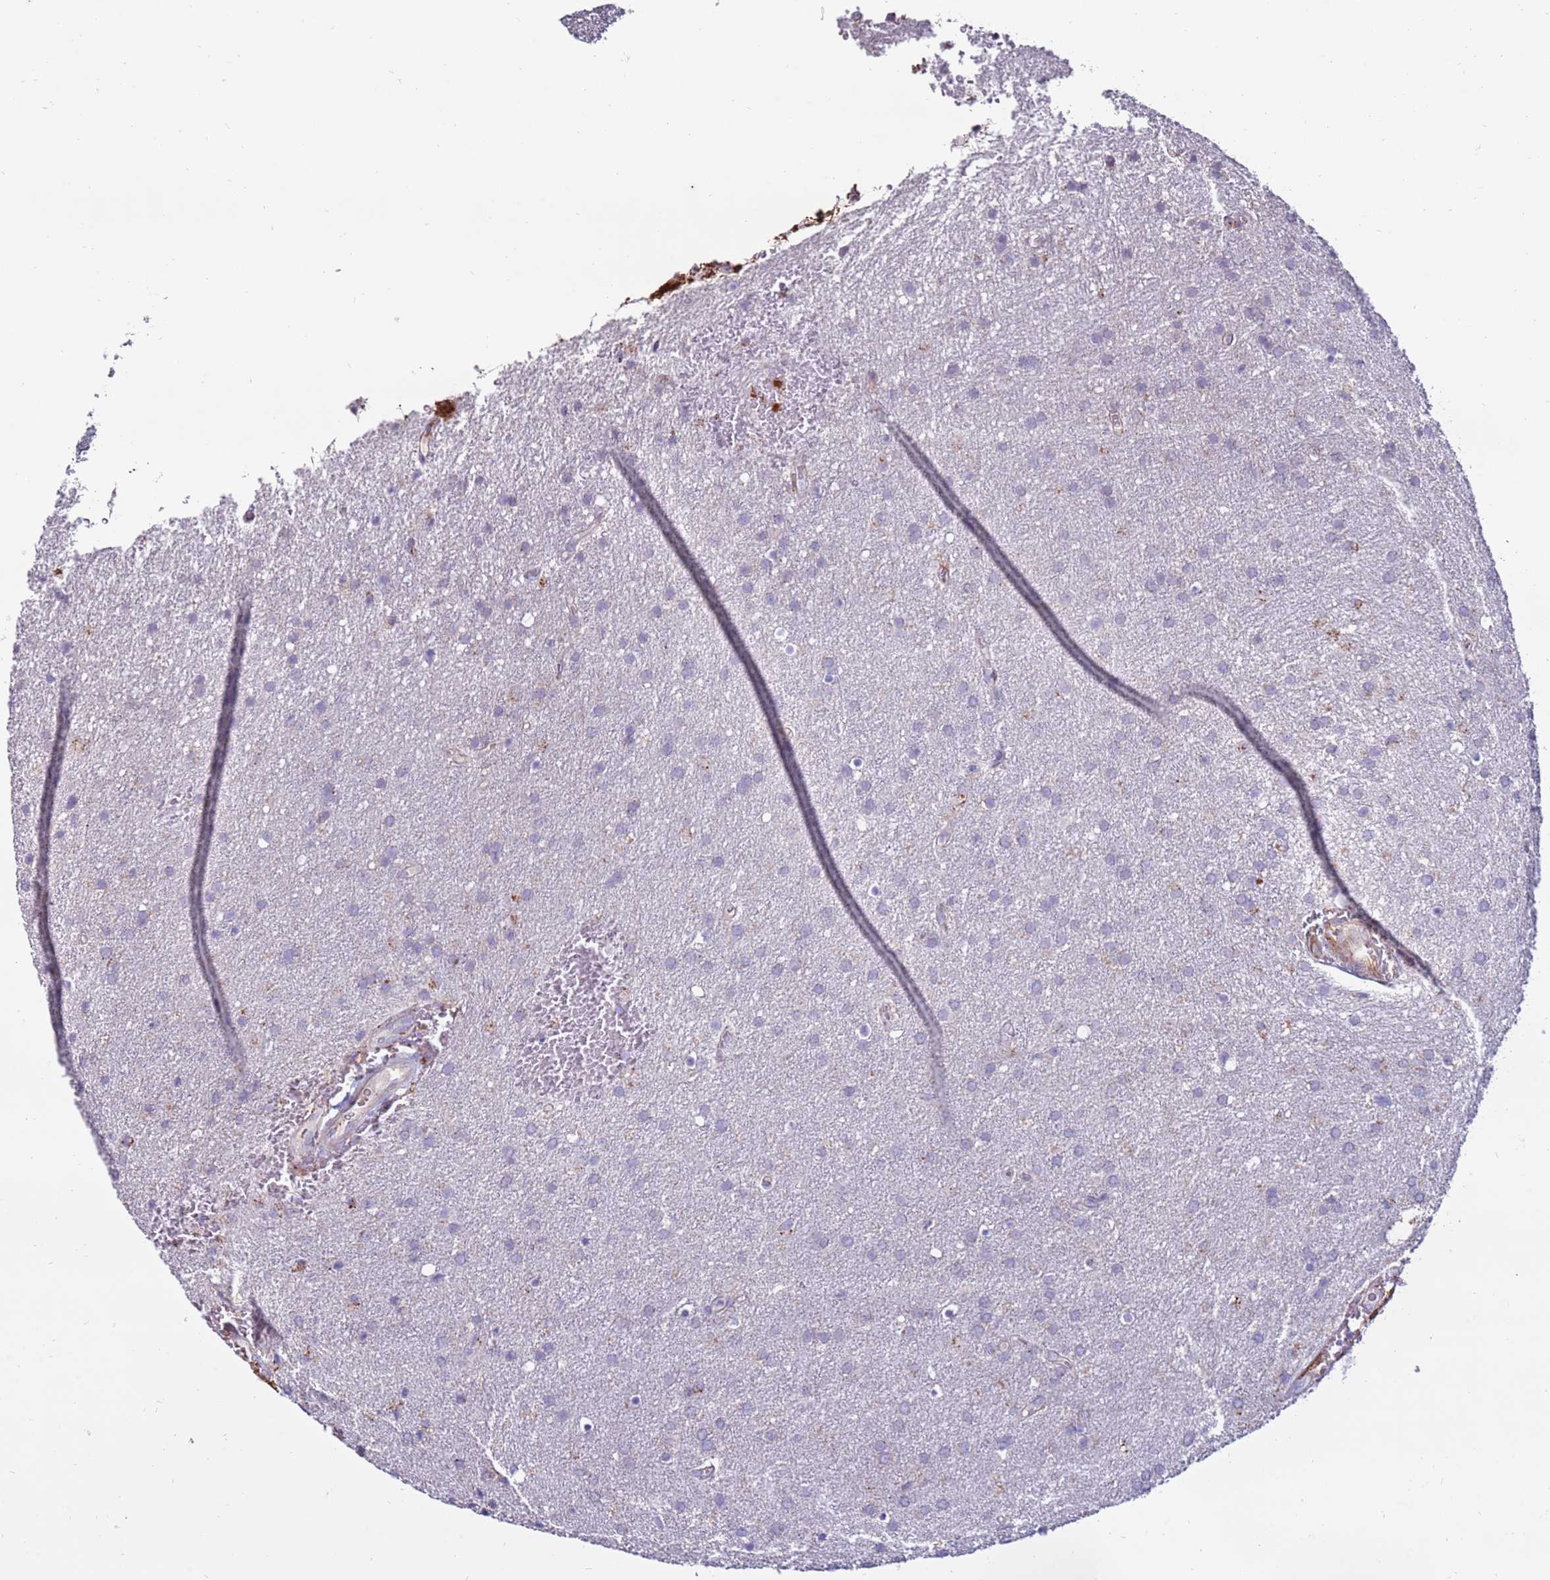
{"staining": {"intensity": "negative", "quantity": "none", "location": "none"}, "tissue": "glioma", "cell_type": "Tumor cells", "image_type": "cancer", "snomed": [{"axis": "morphology", "description": "Glioma, malignant, Low grade"}, {"axis": "topography", "description": "Brain"}], "caption": "Immunohistochemistry (IHC) micrograph of neoplastic tissue: glioma stained with DAB (3,3'-diaminobenzidine) reveals no significant protein staining in tumor cells.", "gene": "CLEC4M", "patient": {"sex": "female", "age": 32}}